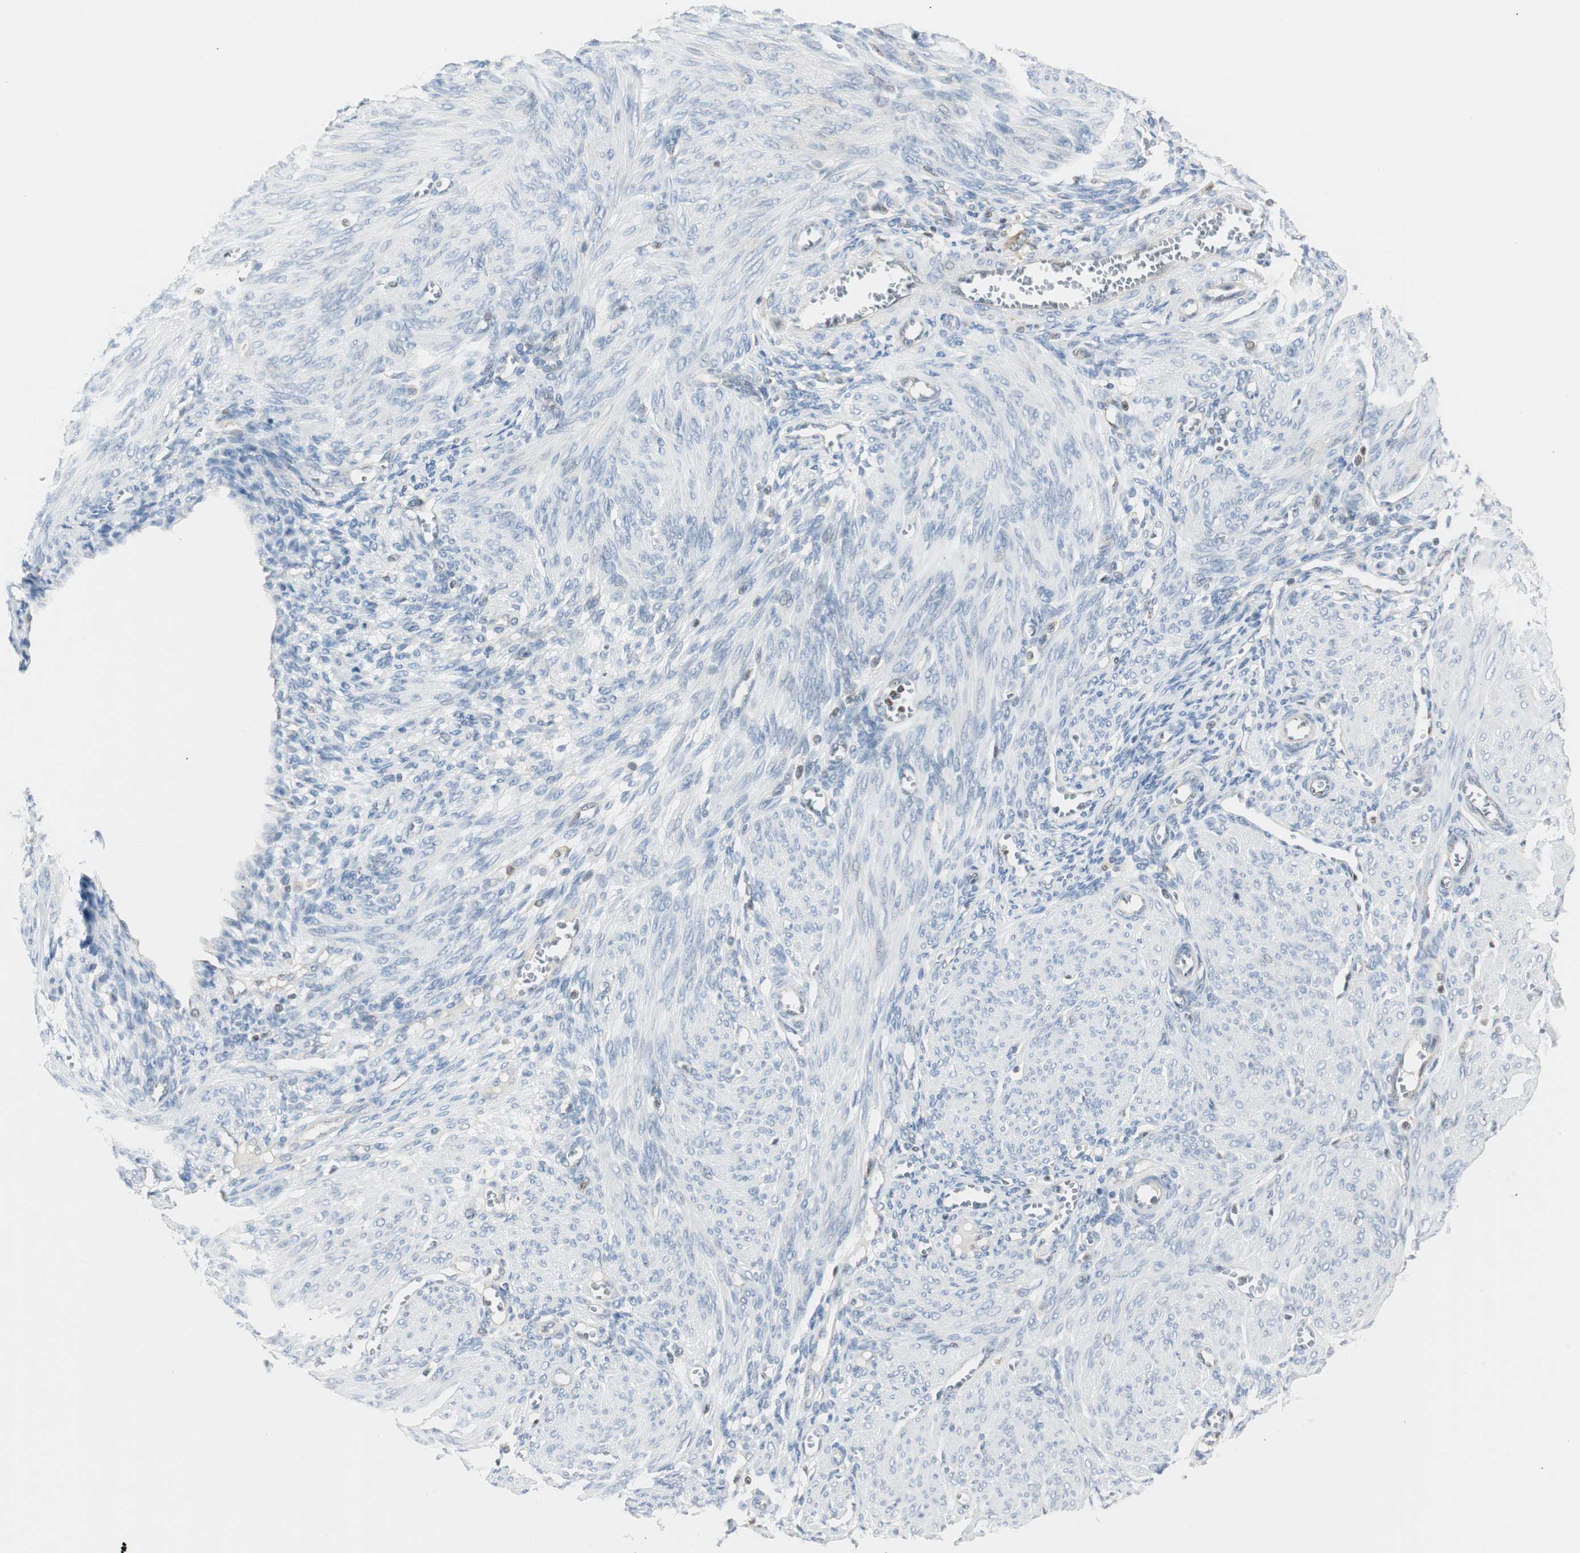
{"staining": {"intensity": "negative", "quantity": "none", "location": "none"}, "tissue": "endometrium", "cell_type": "Cells in endometrial stroma", "image_type": "normal", "snomed": [{"axis": "morphology", "description": "Normal tissue, NOS"}, {"axis": "topography", "description": "Endometrium"}], "caption": "IHC micrograph of normal endometrium: endometrium stained with DAB (3,3'-diaminobenzidine) demonstrates no significant protein expression in cells in endometrial stroma.", "gene": "PPP1CA", "patient": {"sex": "female", "age": 72}}